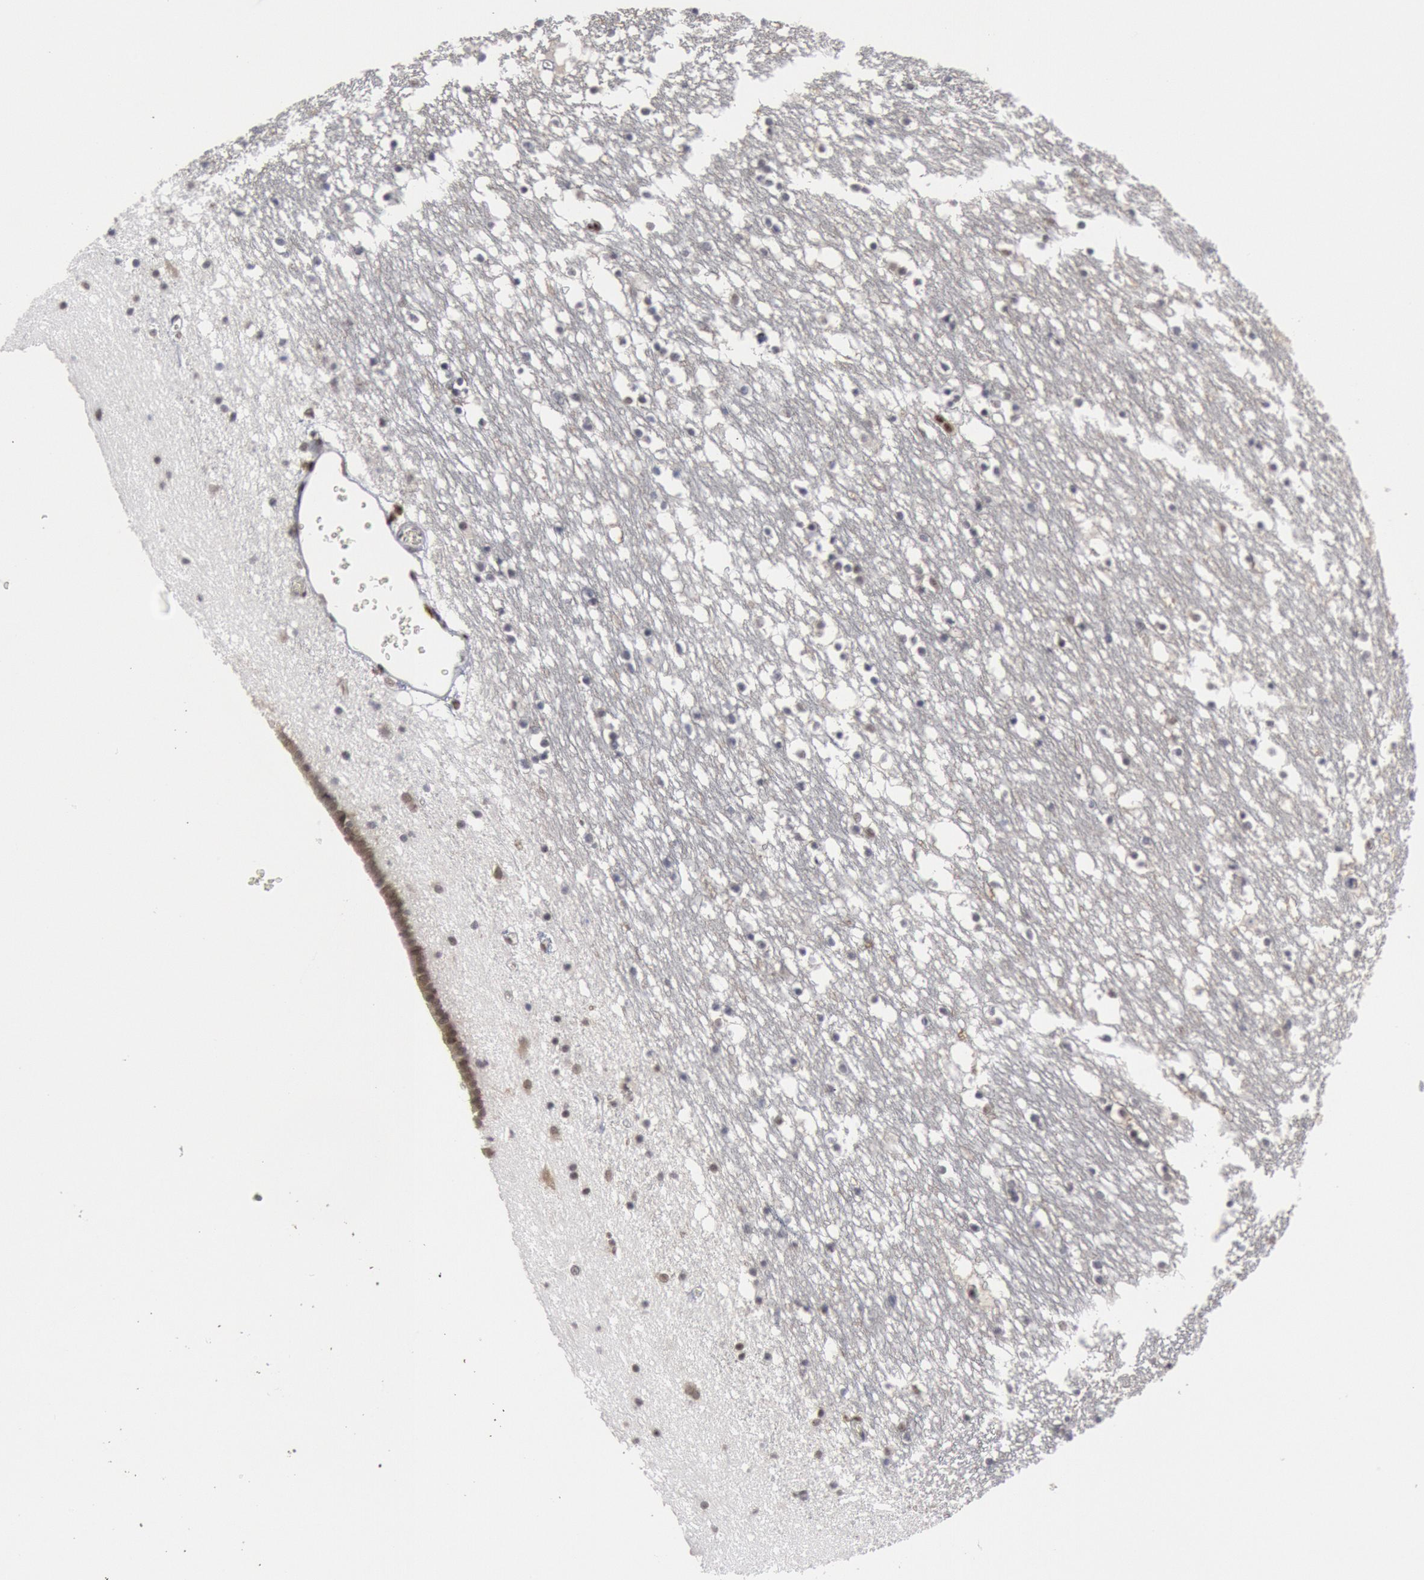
{"staining": {"intensity": "negative", "quantity": "none", "location": "none"}, "tissue": "caudate", "cell_type": "Glial cells", "image_type": "normal", "snomed": [{"axis": "morphology", "description": "Normal tissue, NOS"}, {"axis": "topography", "description": "Lateral ventricle wall"}], "caption": "Caudate was stained to show a protein in brown. There is no significant expression in glial cells.", "gene": "FOXO1", "patient": {"sex": "male", "age": 45}}